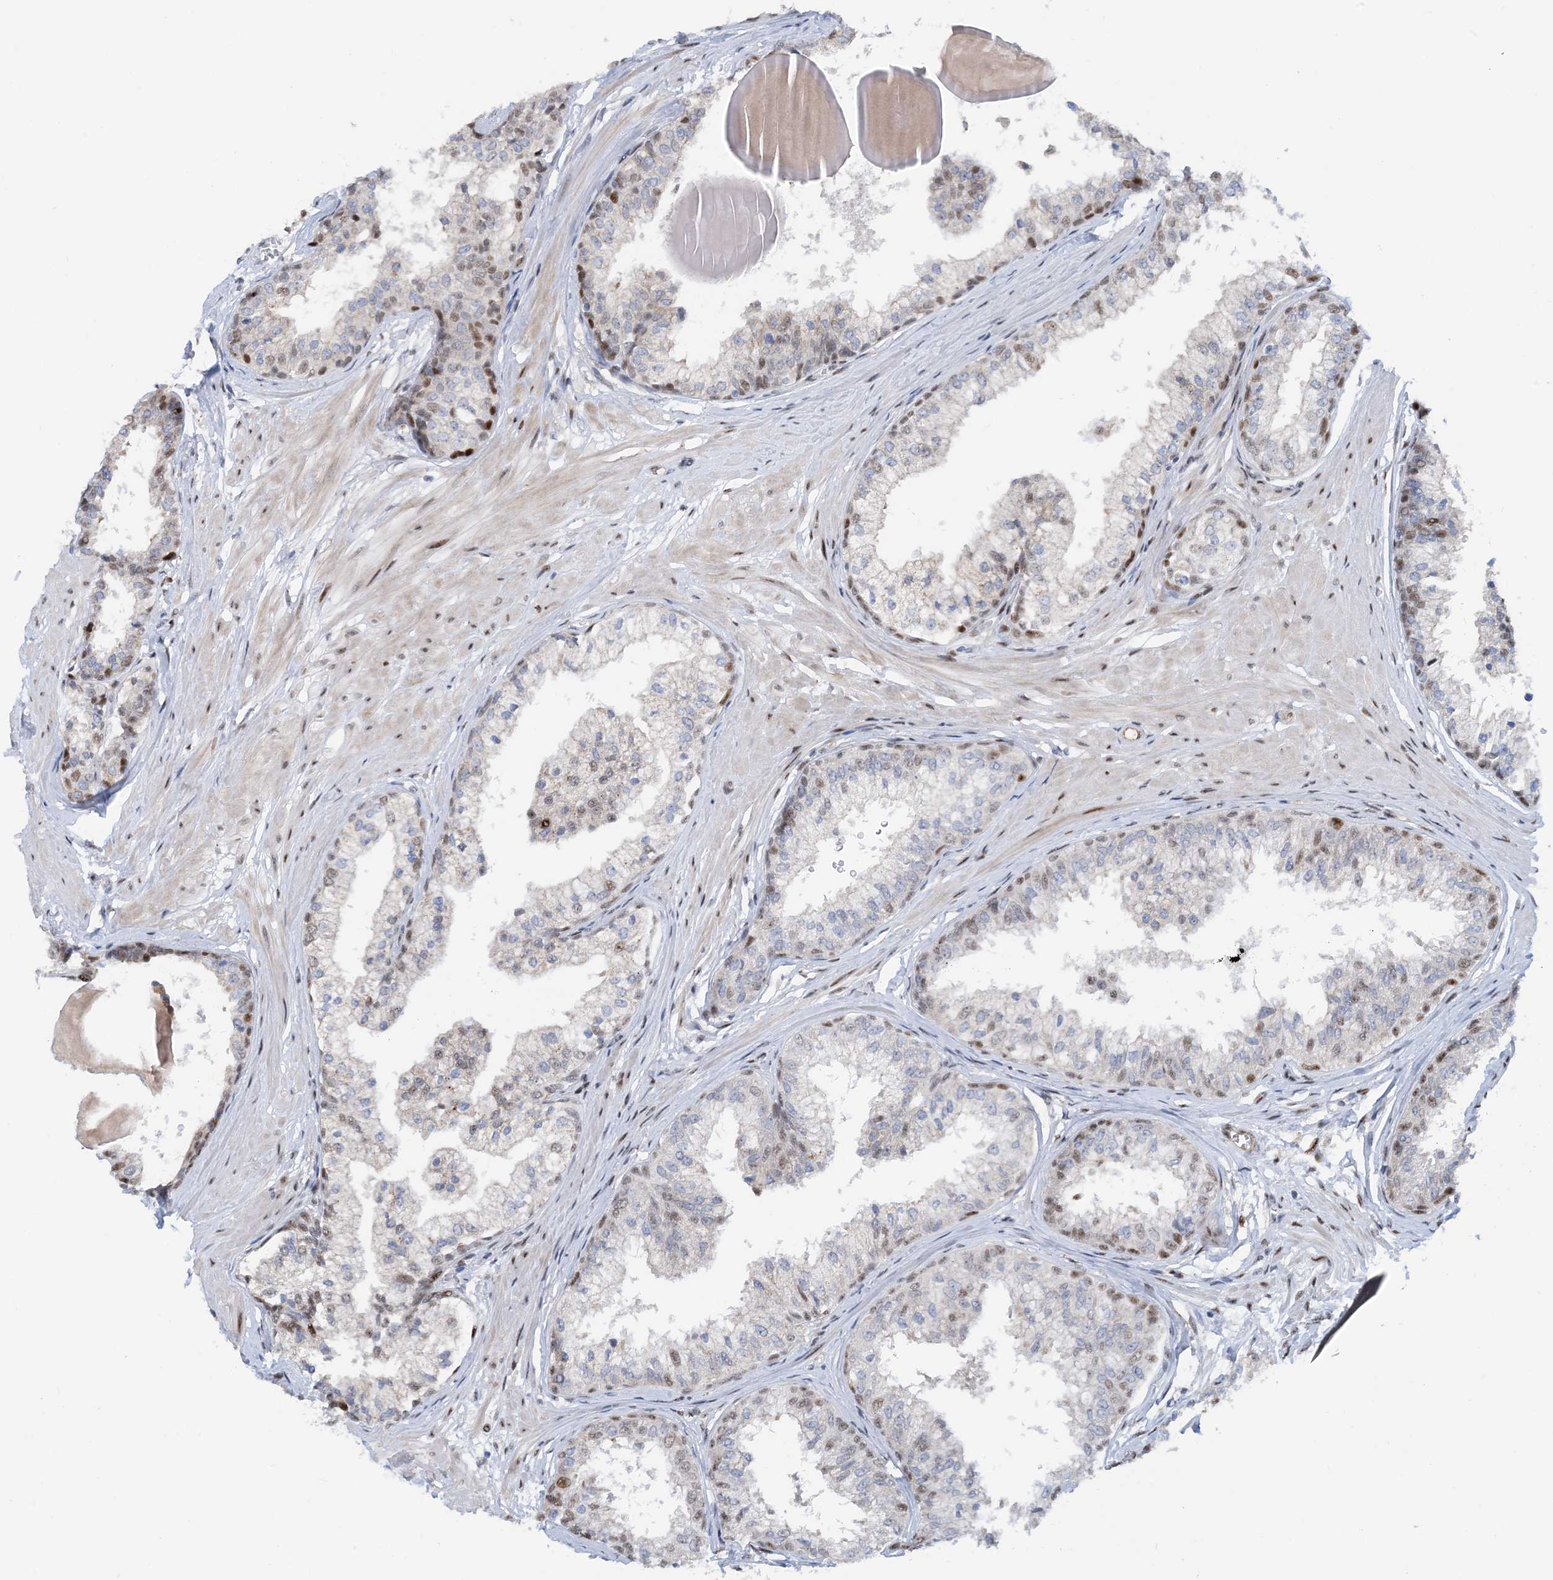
{"staining": {"intensity": "moderate", "quantity": "25%-75%", "location": "nuclear"}, "tissue": "prostate", "cell_type": "Glandular cells", "image_type": "normal", "snomed": [{"axis": "morphology", "description": "Normal tissue, NOS"}, {"axis": "topography", "description": "Prostate"}], "caption": "The micrograph demonstrates immunohistochemical staining of normal prostate. There is moderate nuclear expression is seen in approximately 25%-75% of glandular cells. (DAB (3,3'-diaminobenzidine) IHC with brightfield microscopy, high magnification).", "gene": "HEMK1", "patient": {"sex": "male", "age": 48}}